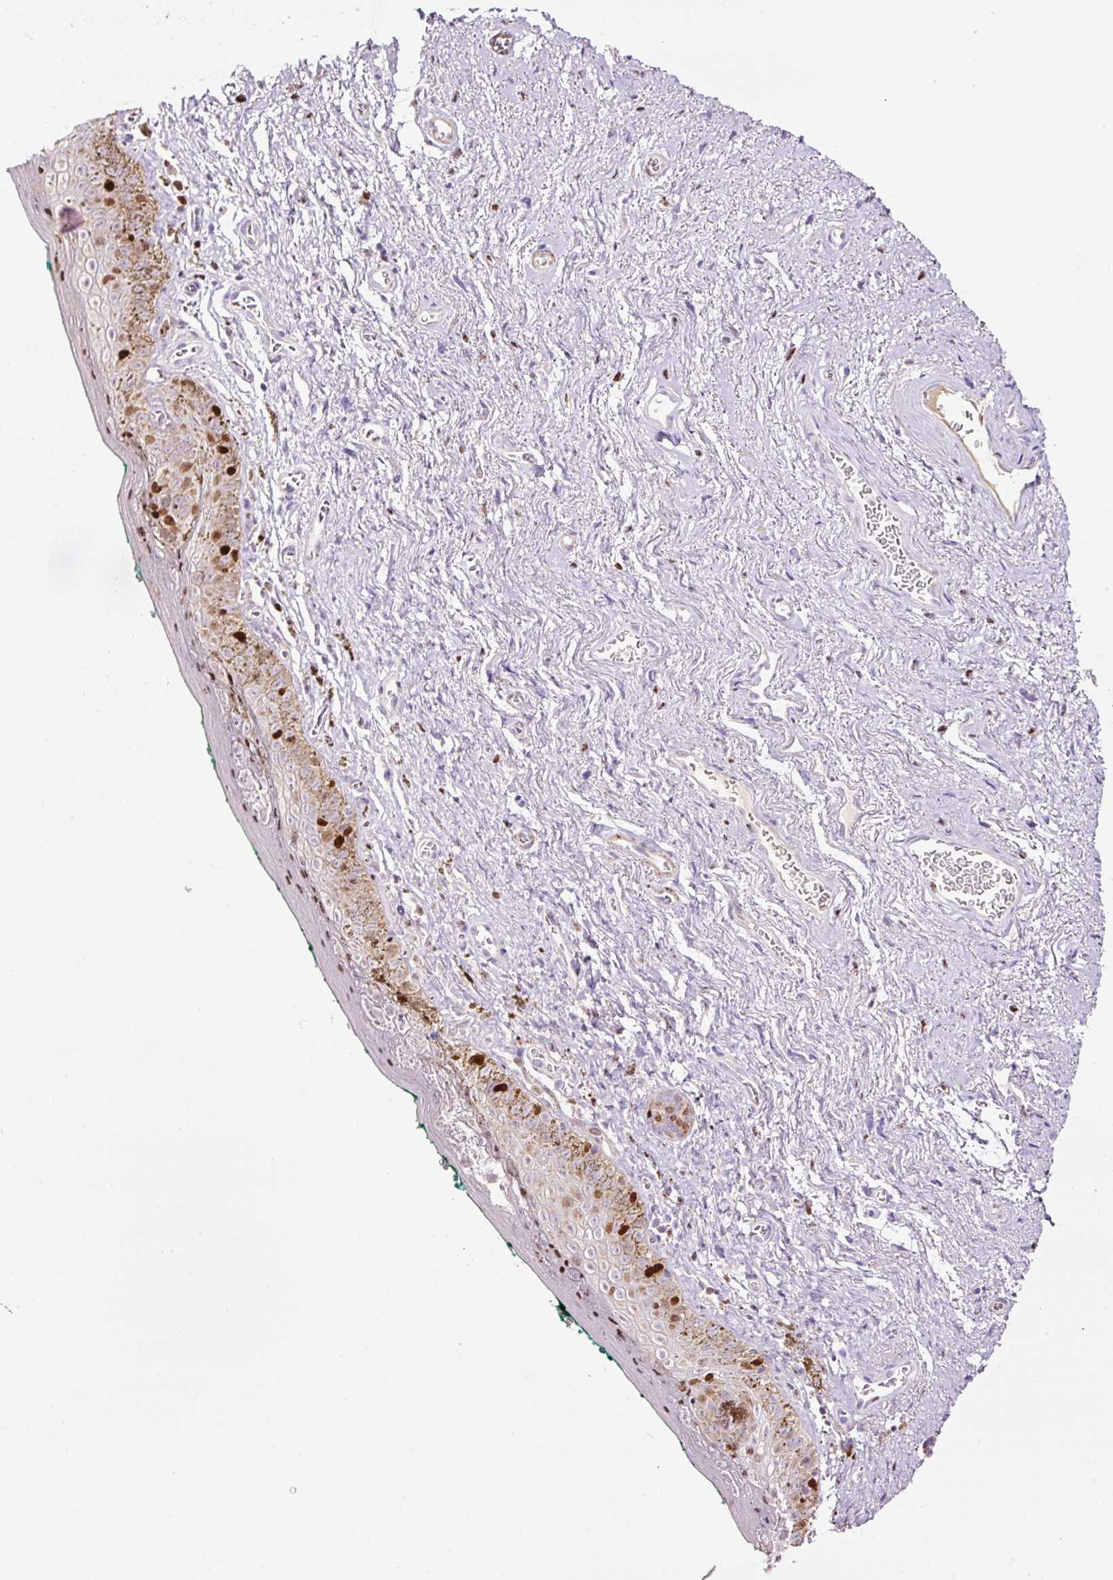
{"staining": {"intensity": "moderate", "quantity": "25%-75%", "location": "cytoplasmic/membranous,nuclear"}, "tissue": "vagina", "cell_type": "Squamous epithelial cells", "image_type": "normal", "snomed": [{"axis": "morphology", "description": "Normal tissue, NOS"}, {"axis": "topography", "description": "Vulva"}, {"axis": "topography", "description": "Vagina"}, {"axis": "topography", "description": "Peripheral nerve tissue"}], "caption": "Vagina was stained to show a protein in brown. There is medium levels of moderate cytoplasmic/membranous,nuclear expression in about 25%-75% of squamous epithelial cells. (DAB (3,3'-diaminobenzidine) IHC with brightfield microscopy, high magnification).", "gene": "TMEM8B", "patient": {"sex": "female", "age": 66}}